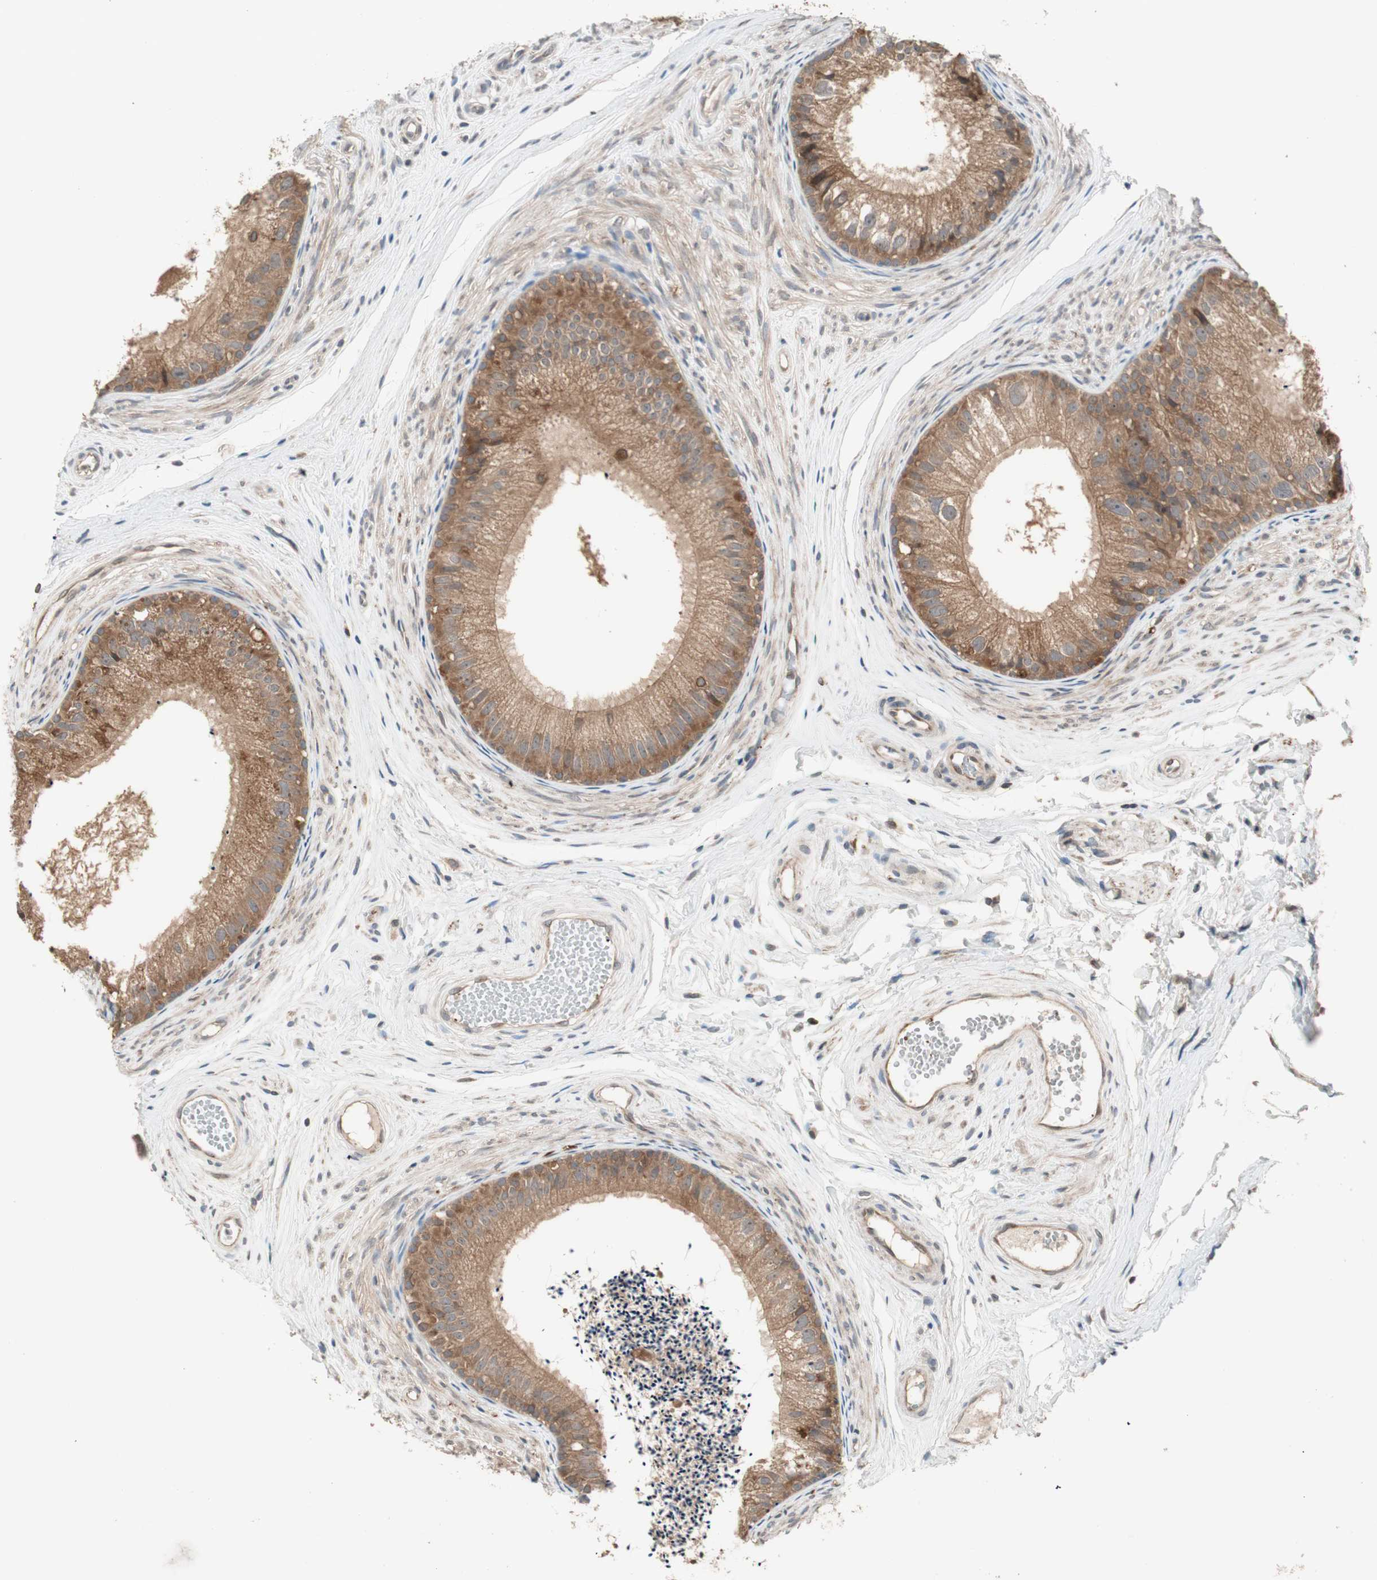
{"staining": {"intensity": "moderate", "quantity": ">75%", "location": "cytoplasmic/membranous"}, "tissue": "epididymis", "cell_type": "Glandular cells", "image_type": "normal", "snomed": [{"axis": "morphology", "description": "Normal tissue, NOS"}, {"axis": "topography", "description": "Epididymis"}], "caption": "Benign epididymis reveals moderate cytoplasmic/membranous expression in about >75% of glandular cells, visualized by immunohistochemistry.", "gene": "ATP6AP2", "patient": {"sex": "male", "age": 56}}